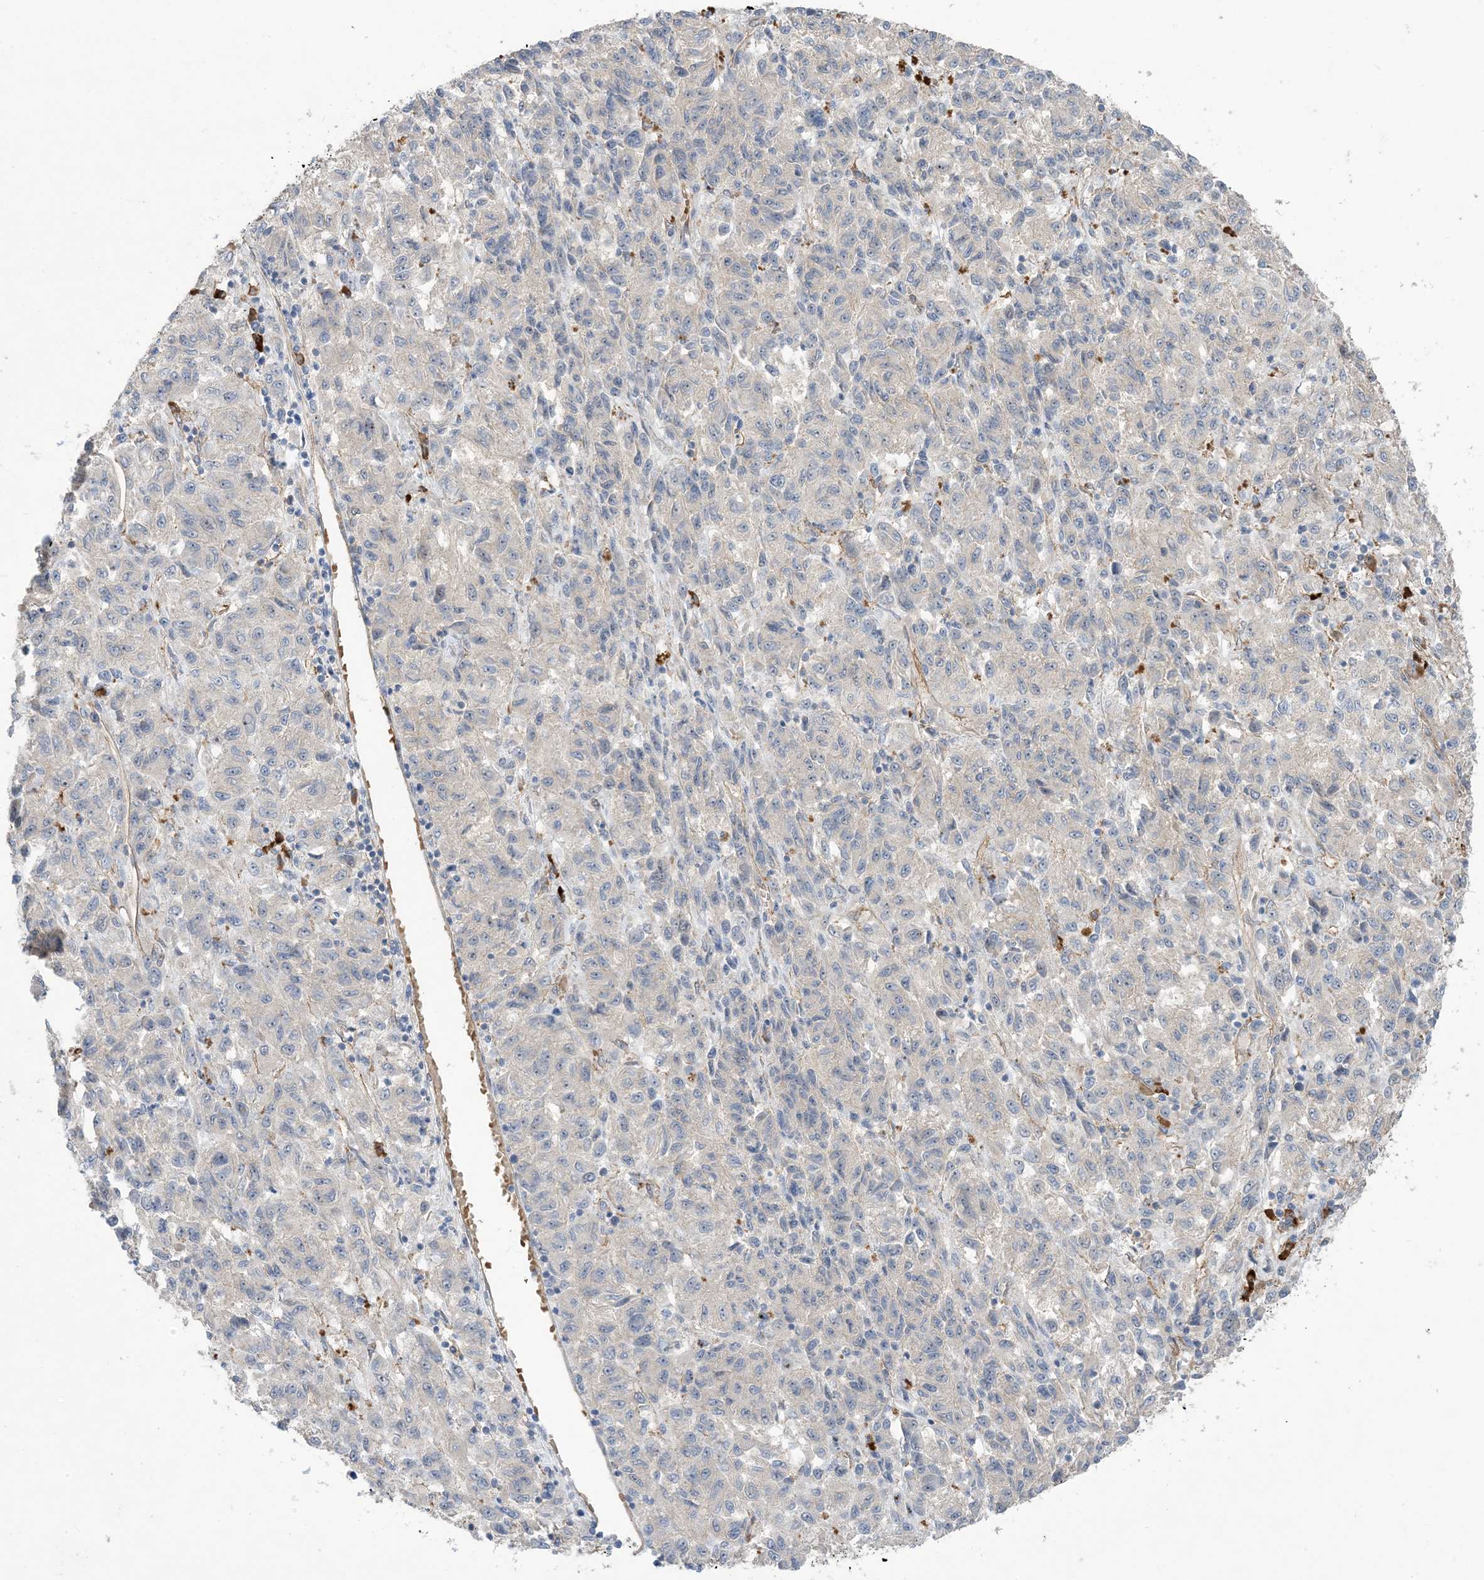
{"staining": {"intensity": "negative", "quantity": "none", "location": "none"}, "tissue": "melanoma", "cell_type": "Tumor cells", "image_type": "cancer", "snomed": [{"axis": "morphology", "description": "Malignant melanoma, Metastatic site"}, {"axis": "topography", "description": "Lung"}], "caption": "Tumor cells are negative for brown protein staining in melanoma.", "gene": "AOC1", "patient": {"sex": "male", "age": 64}}